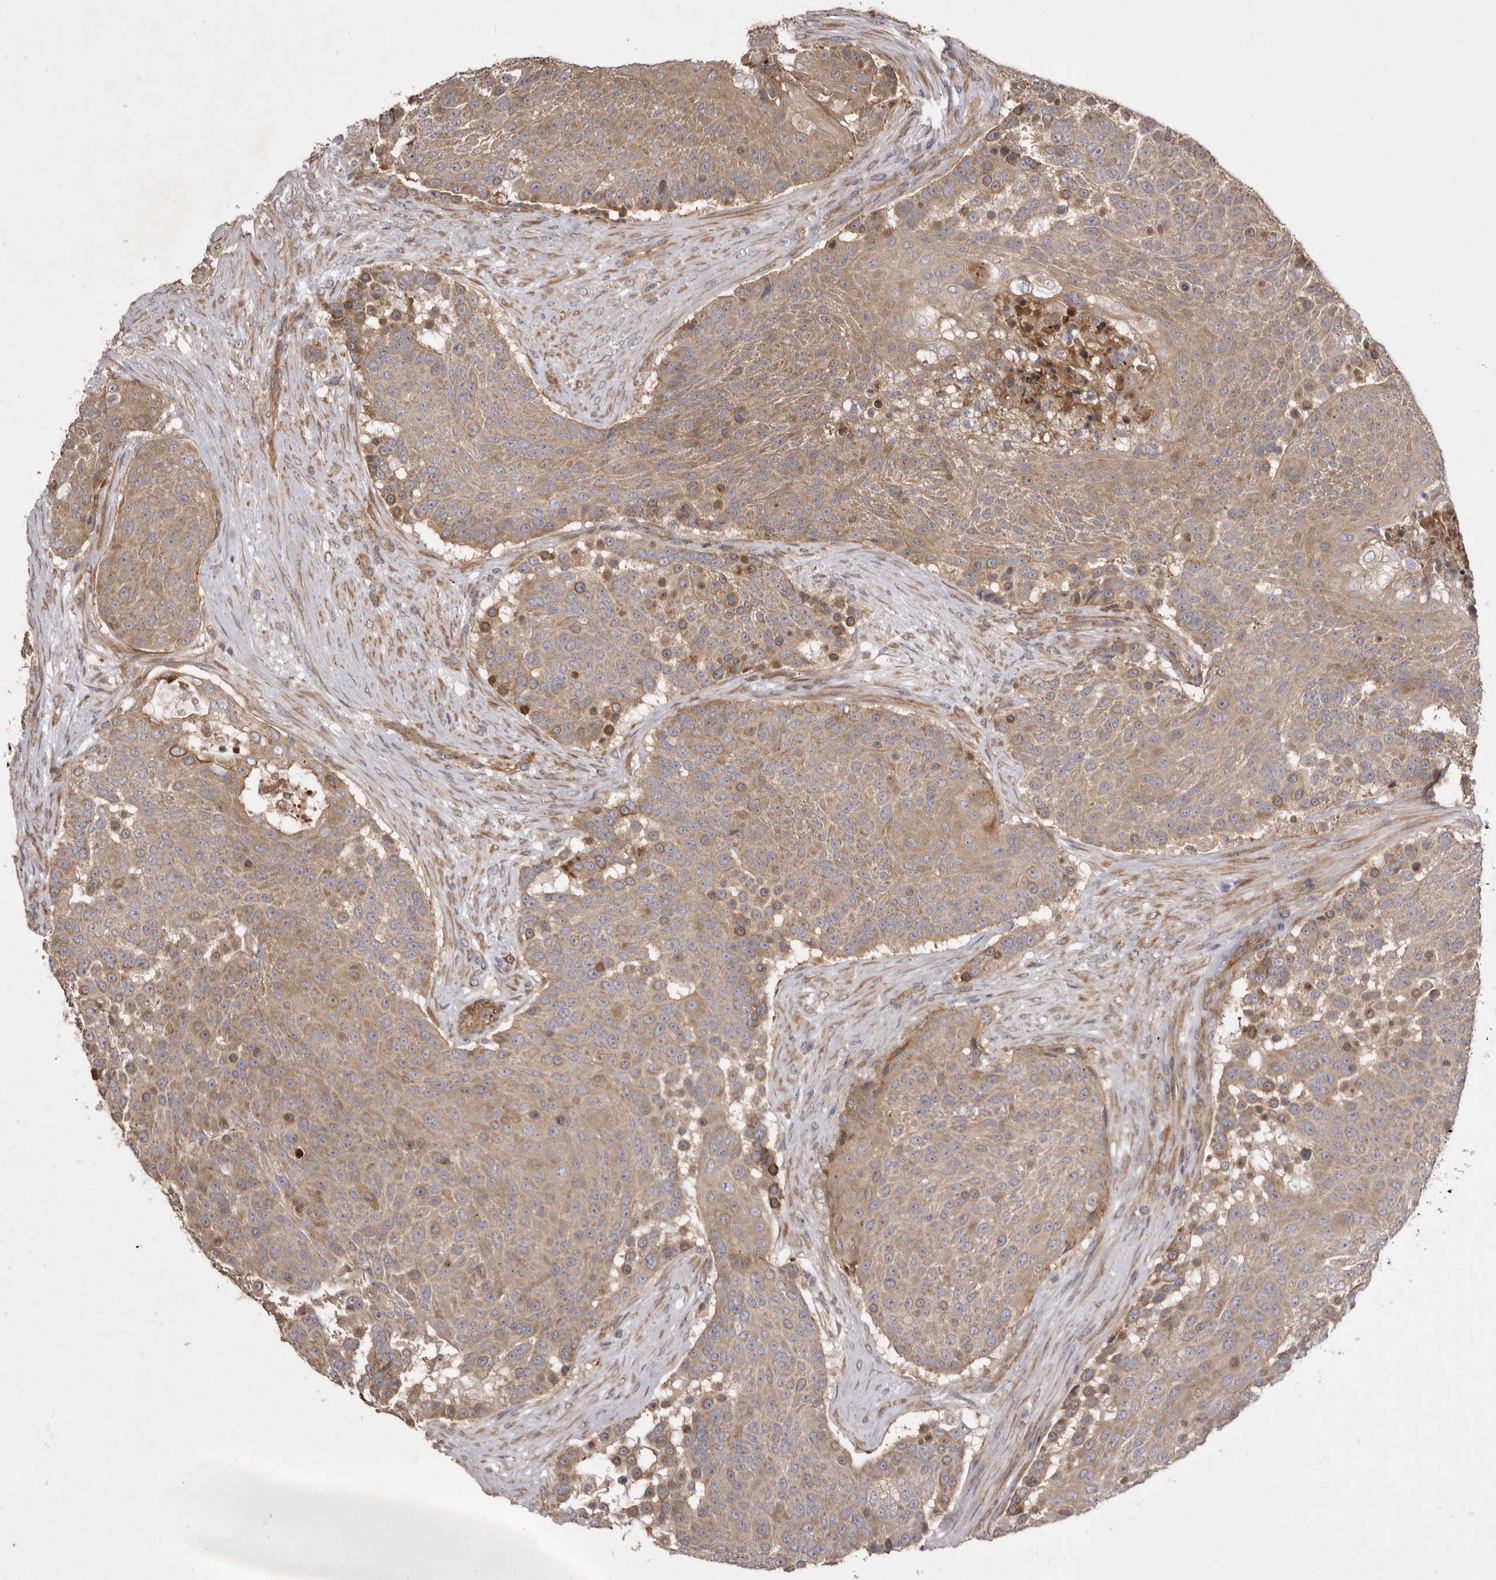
{"staining": {"intensity": "moderate", "quantity": ">75%", "location": "cytoplasmic/membranous"}, "tissue": "urothelial cancer", "cell_type": "Tumor cells", "image_type": "cancer", "snomed": [{"axis": "morphology", "description": "Urothelial carcinoma, High grade"}, {"axis": "topography", "description": "Urinary bladder"}], "caption": "Human urothelial cancer stained with a protein marker shows moderate staining in tumor cells.", "gene": "VPS45", "patient": {"sex": "female", "age": 63}}